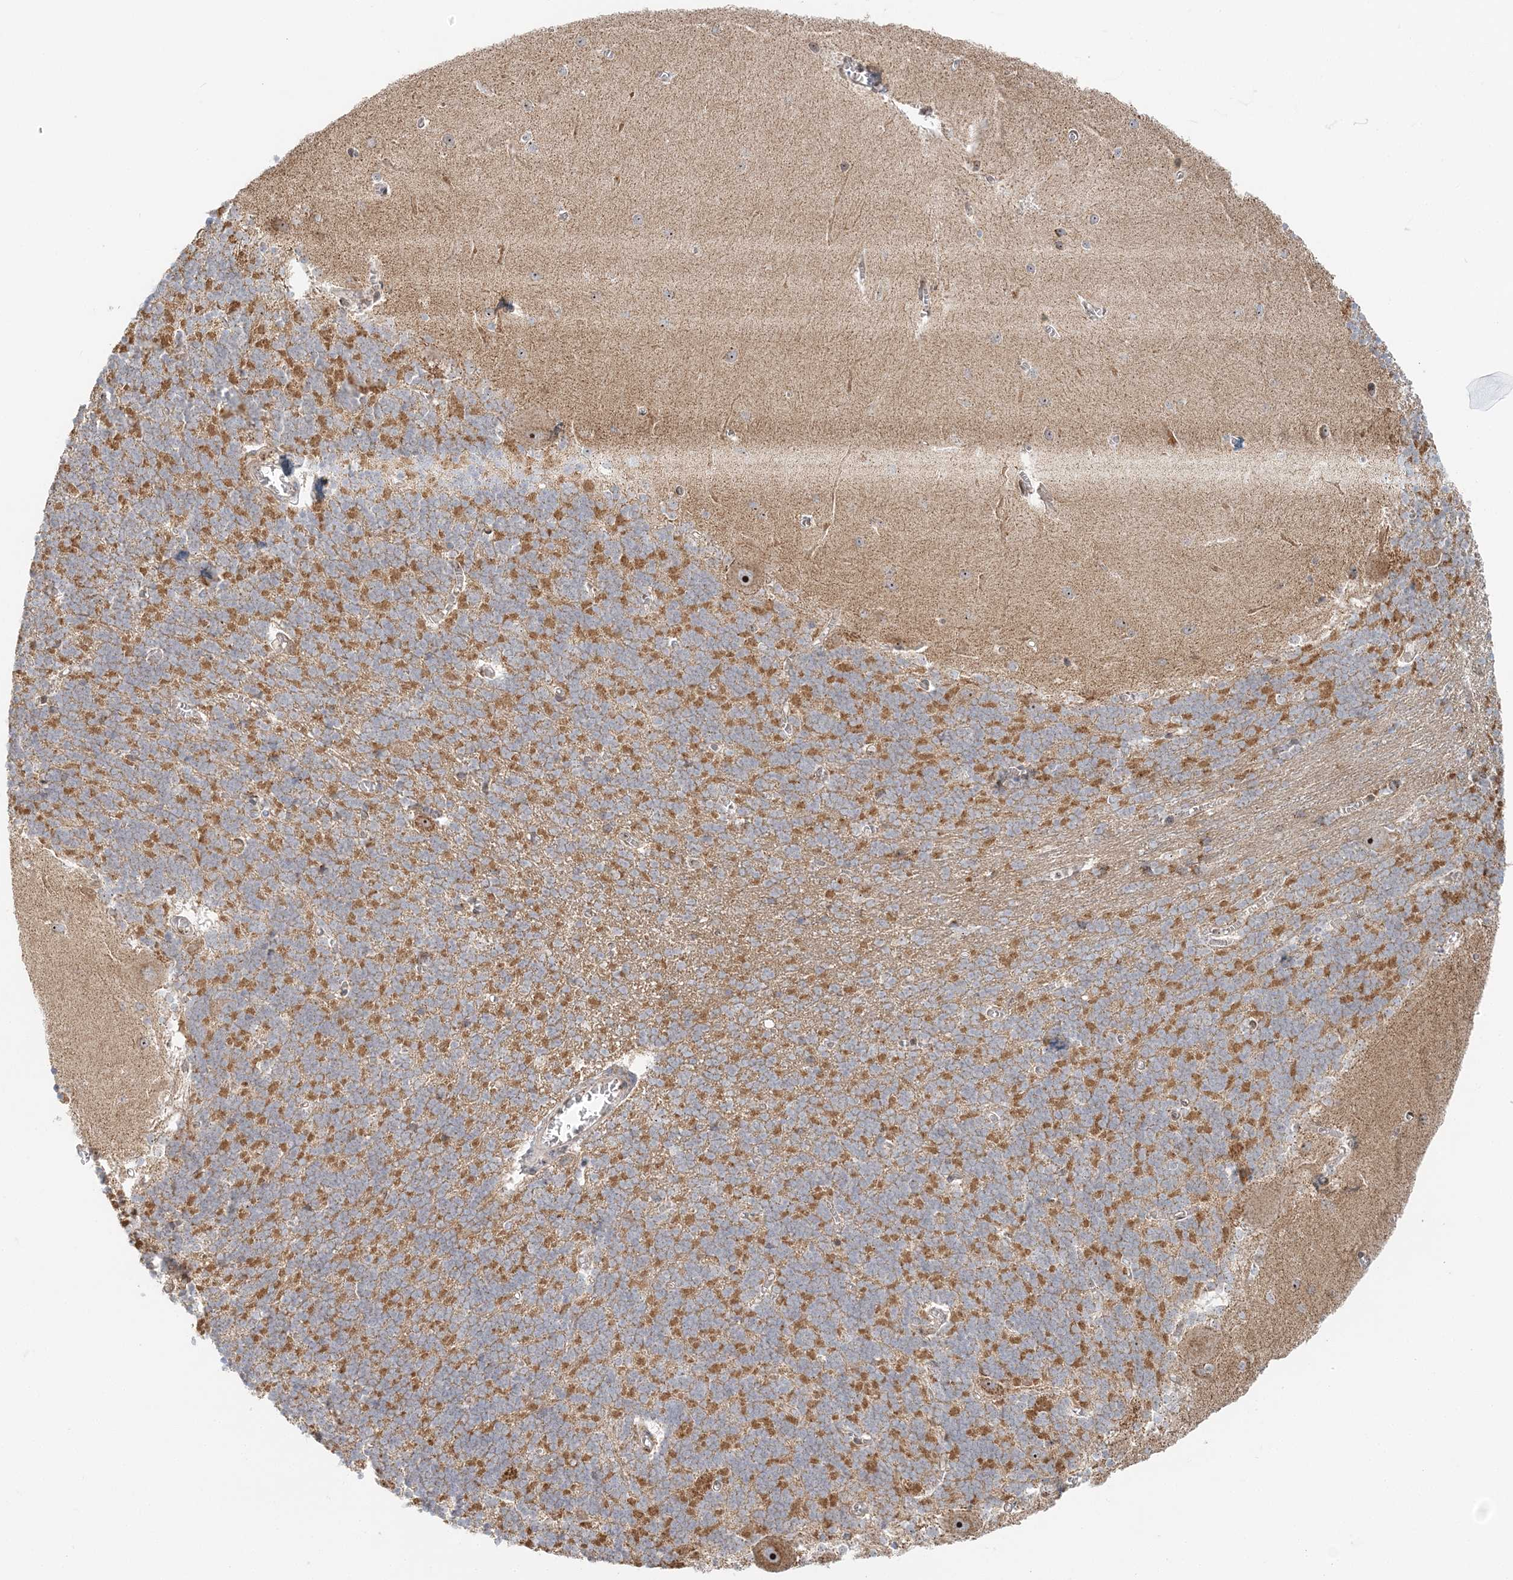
{"staining": {"intensity": "moderate", "quantity": "25%-75%", "location": "cytoplasmic/membranous,nuclear"}, "tissue": "cerebellum", "cell_type": "Cells in granular layer", "image_type": "normal", "snomed": [{"axis": "morphology", "description": "Normal tissue, NOS"}, {"axis": "topography", "description": "Cerebellum"}], "caption": "Cells in granular layer display medium levels of moderate cytoplasmic/membranous,nuclear positivity in approximately 25%-75% of cells in normal cerebellum.", "gene": "UBE2F", "patient": {"sex": "male", "age": 37}}